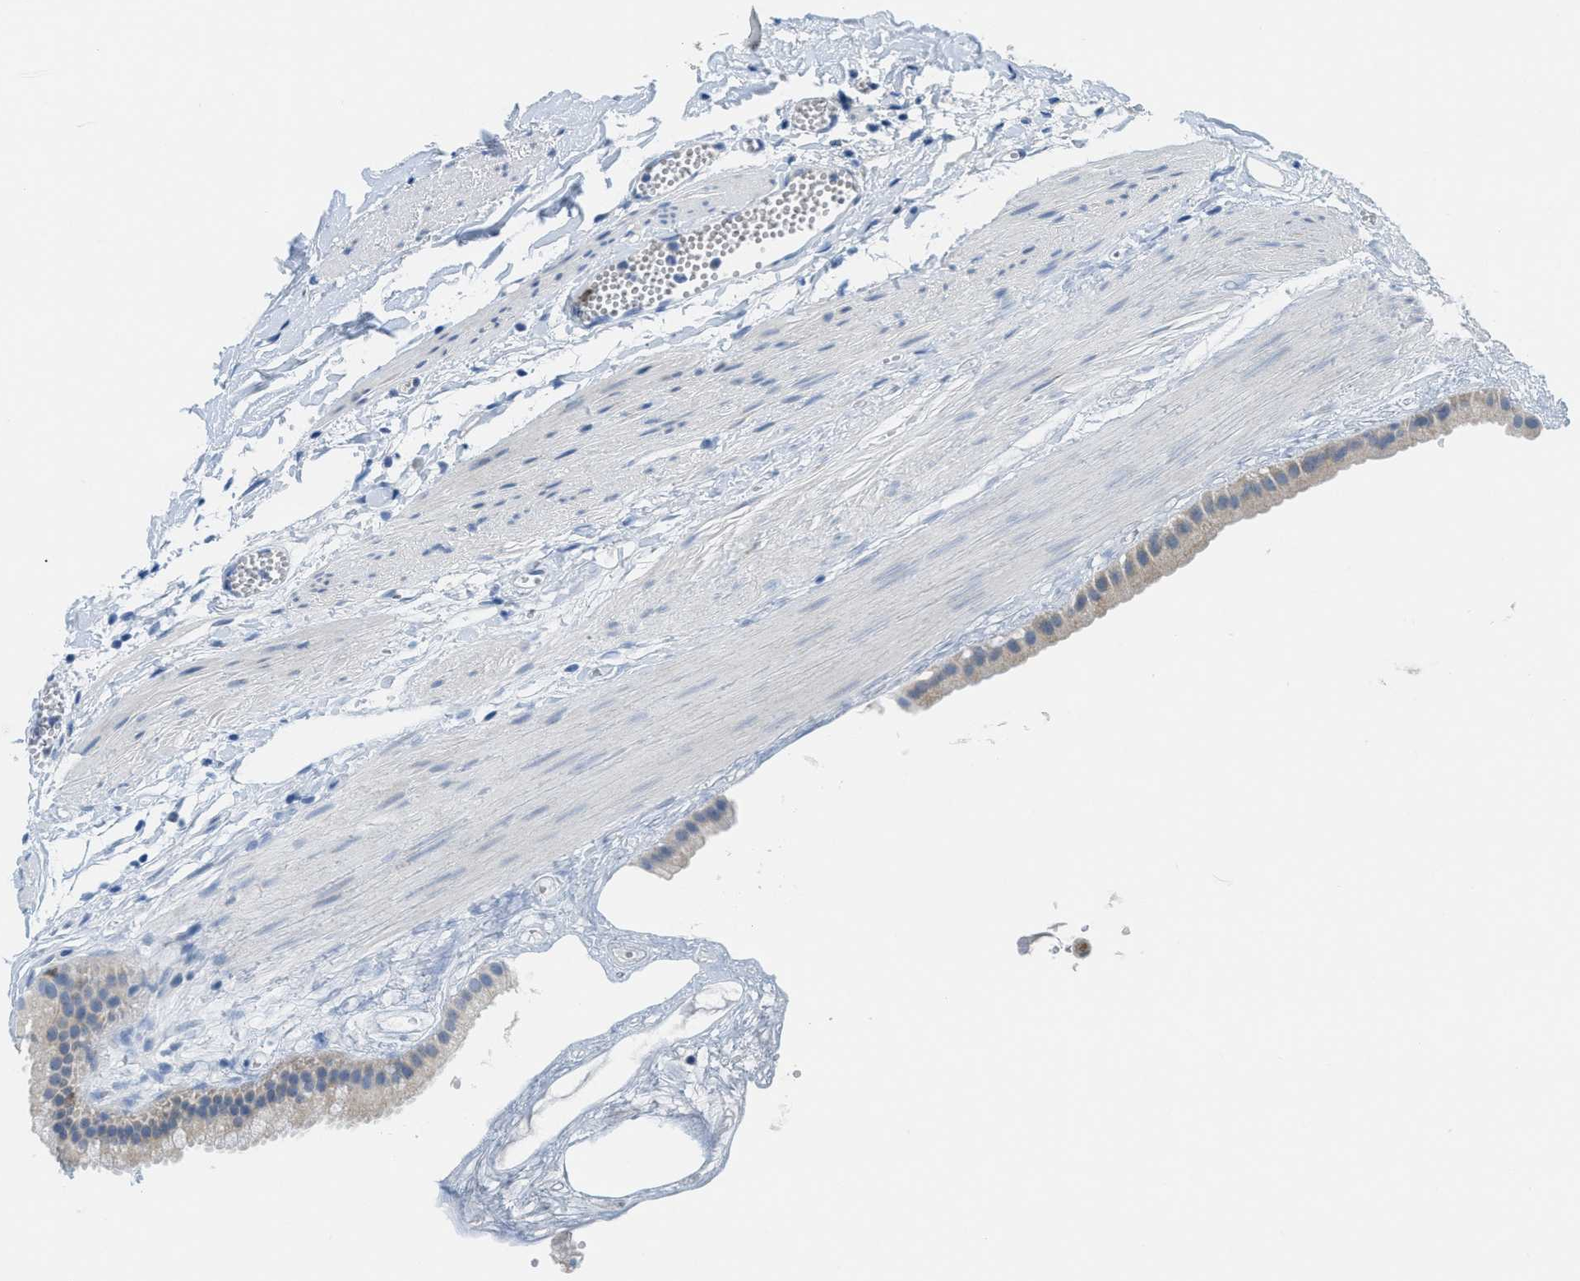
{"staining": {"intensity": "weak", "quantity": ">75%", "location": "cytoplasmic/membranous"}, "tissue": "gallbladder", "cell_type": "Glandular cells", "image_type": "normal", "snomed": [{"axis": "morphology", "description": "Normal tissue, NOS"}, {"axis": "topography", "description": "Gallbladder"}], "caption": "Weak cytoplasmic/membranous expression is present in about >75% of glandular cells in benign gallbladder.", "gene": "ORC6", "patient": {"sex": "female", "age": 64}}